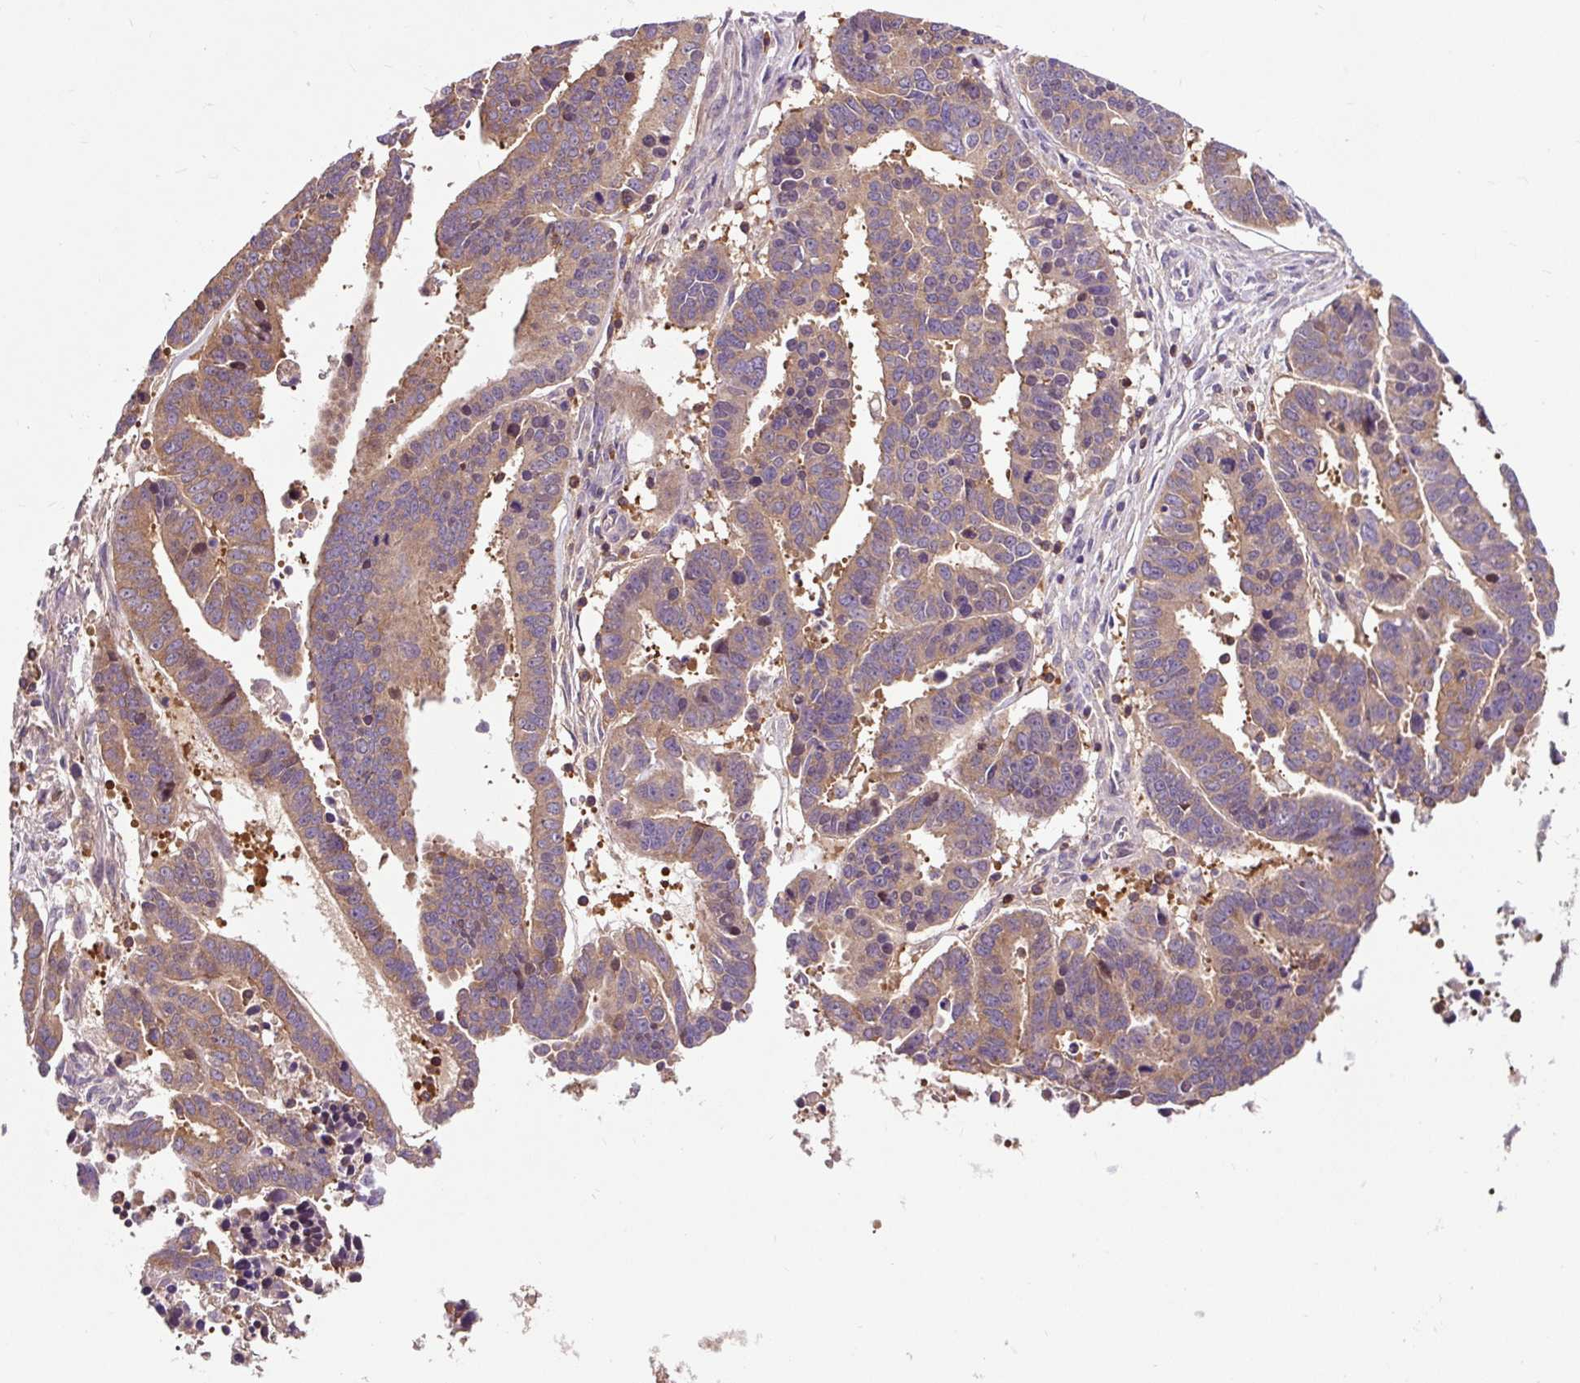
{"staining": {"intensity": "moderate", "quantity": ">75%", "location": "cytoplasmic/membranous"}, "tissue": "ovarian cancer", "cell_type": "Tumor cells", "image_type": "cancer", "snomed": [{"axis": "morphology", "description": "Carcinoma, endometroid"}, {"axis": "morphology", "description": "Cystadenocarcinoma, serous, NOS"}, {"axis": "topography", "description": "Ovary"}], "caption": "Immunohistochemistry (IHC) of ovarian serous cystadenocarcinoma demonstrates medium levels of moderate cytoplasmic/membranous positivity in approximately >75% of tumor cells.", "gene": "CISD3", "patient": {"sex": "female", "age": 45}}